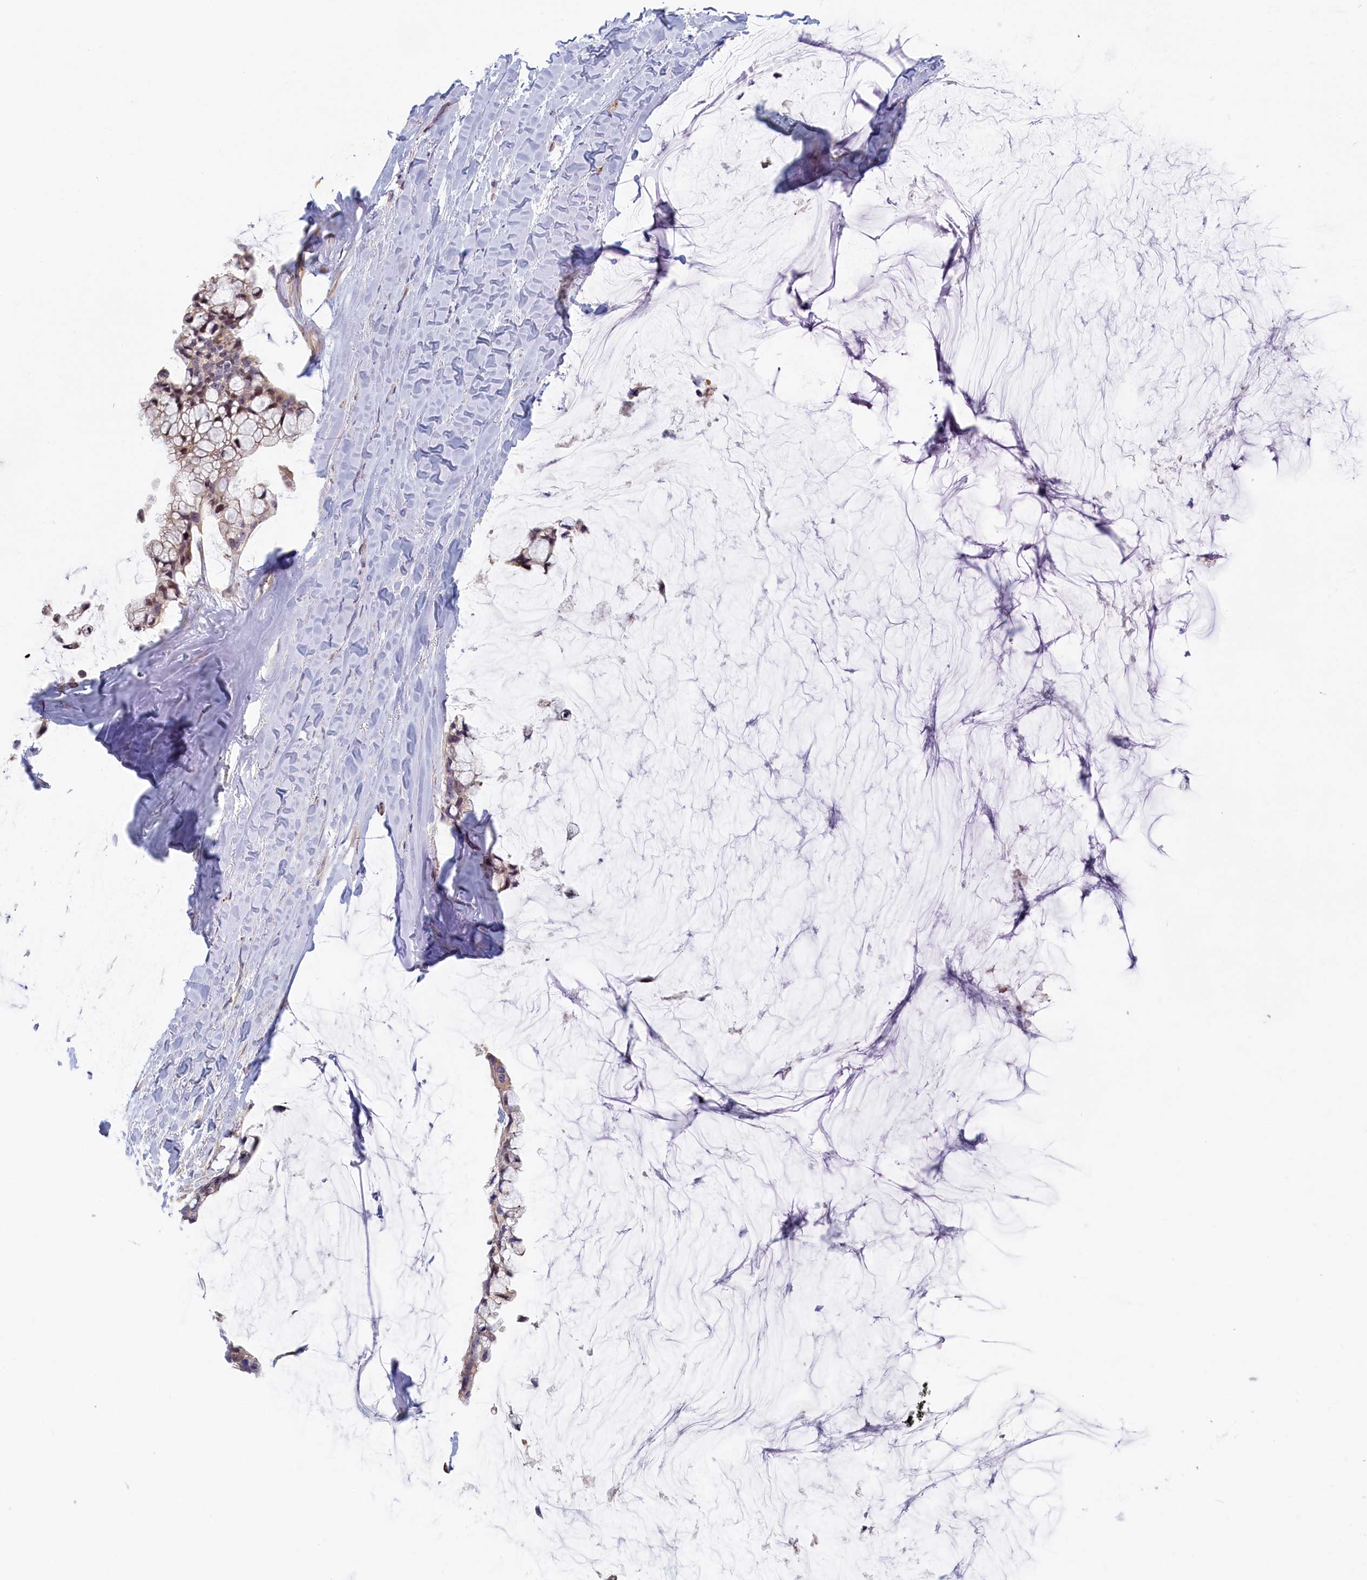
{"staining": {"intensity": "weak", "quantity": "<25%", "location": "cytoplasmic/membranous,nuclear"}, "tissue": "ovarian cancer", "cell_type": "Tumor cells", "image_type": "cancer", "snomed": [{"axis": "morphology", "description": "Cystadenocarcinoma, mucinous, NOS"}, {"axis": "topography", "description": "Ovary"}], "caption": "The IHC histopathology image has no significant staining in tumor cells of ovarian cancer (mucinous cystadenocarcinoma) tissue. (DAB immunohistochemistry with hematoxylin counter stain).", "gene": "INTS4", "patient": {"sex": "female", "age": 39}}